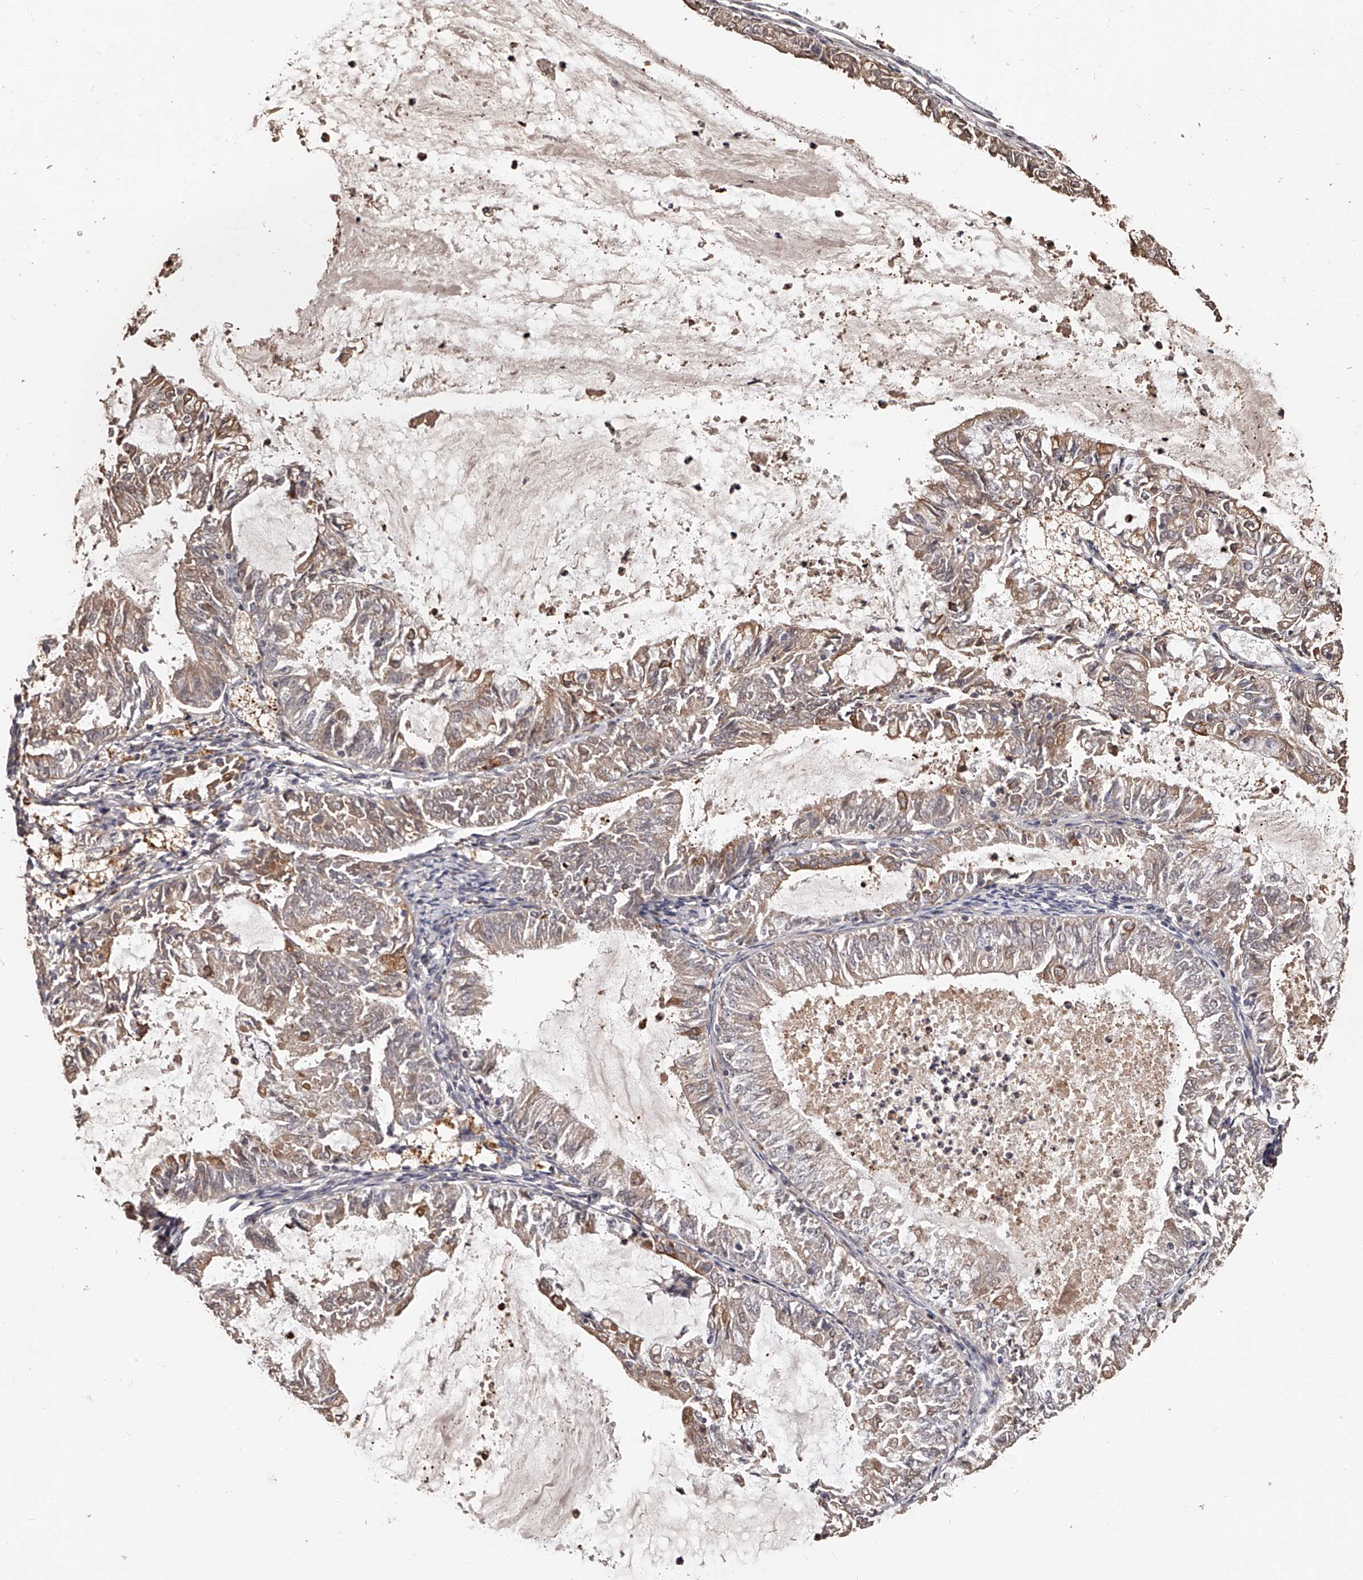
{"staining": {"intensity": "weak", "quantity": "25%-75%", "location": "cytoplasmic/membranous"}, "tissue": "endometrial cancer", "cell_type": "Tumor cells", "image_type": "cancer", "snomed": [{"axis": "morphology", "description": "Adenocarcinoma, NOS"}, {"axis": "topography", "description": "Endometrium"}], "caption": "This is an image of immunohistochemistry (IHC) staining of endometrial adenocarcinoma, which shows weak positivity in the cytoplasmic/membranous of tumor cells.", "gene": "URGCP", "patient": {"sex": "female", "age": 57}}